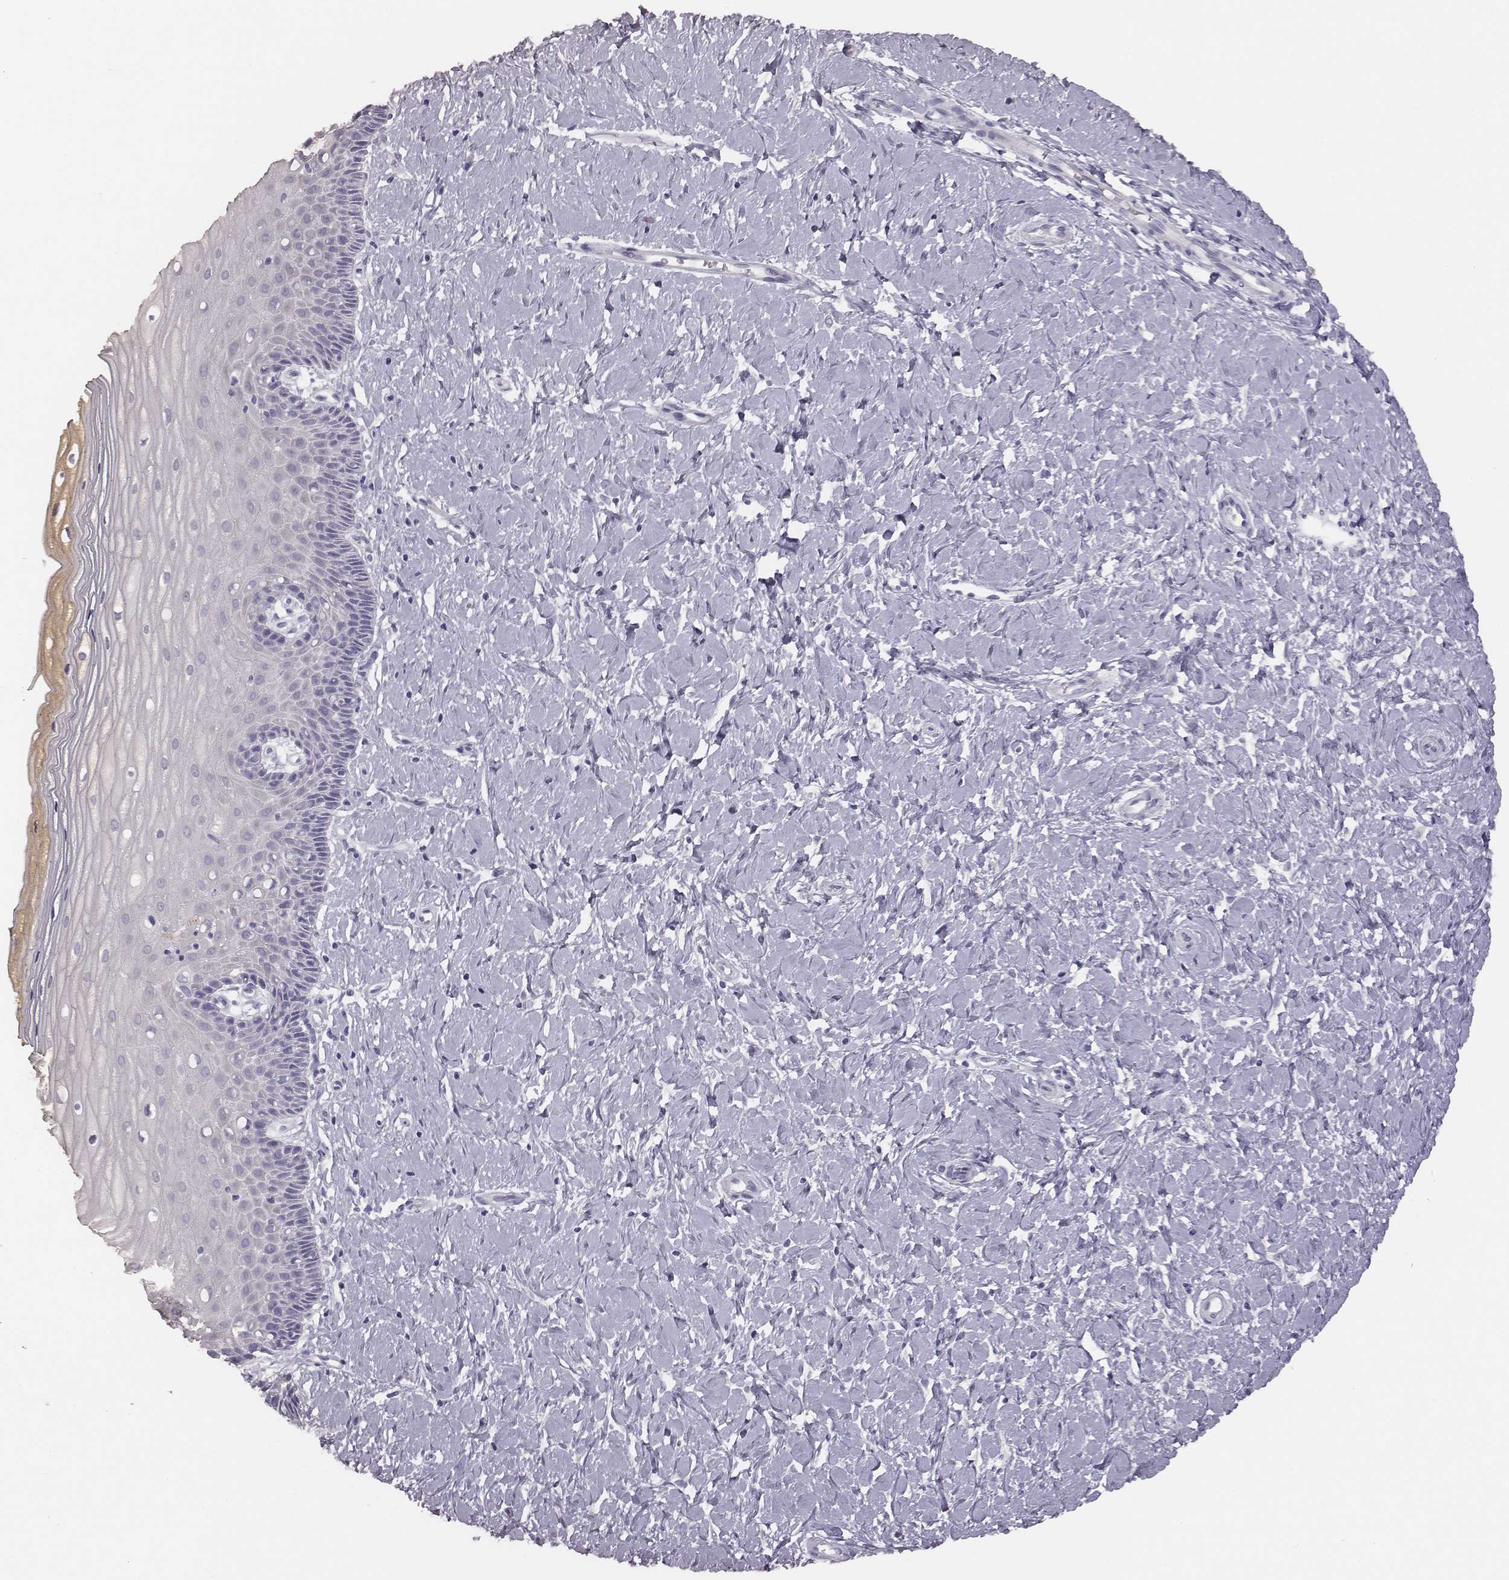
{"staining": {"intensity": "negative", "quantity": "none", "location": "none"}, "tissue": "cervix", "cell_type": "Glandular cells", "image_type": "normal", "snomed": [{"axis": "morphology", "description": "Normal tissue, NOS"}, {"axis": "topography", "description": "Cervix"}], "caption": "Immunohistochemistry (IHC) photomicrograph of normal human cervix stained for a protein (brown), which shows no expression in glandular cells. Nuclei are stained in blue.", "gene": "ENSG00000290147", "patient": {"sex": "female", "age": 37}}